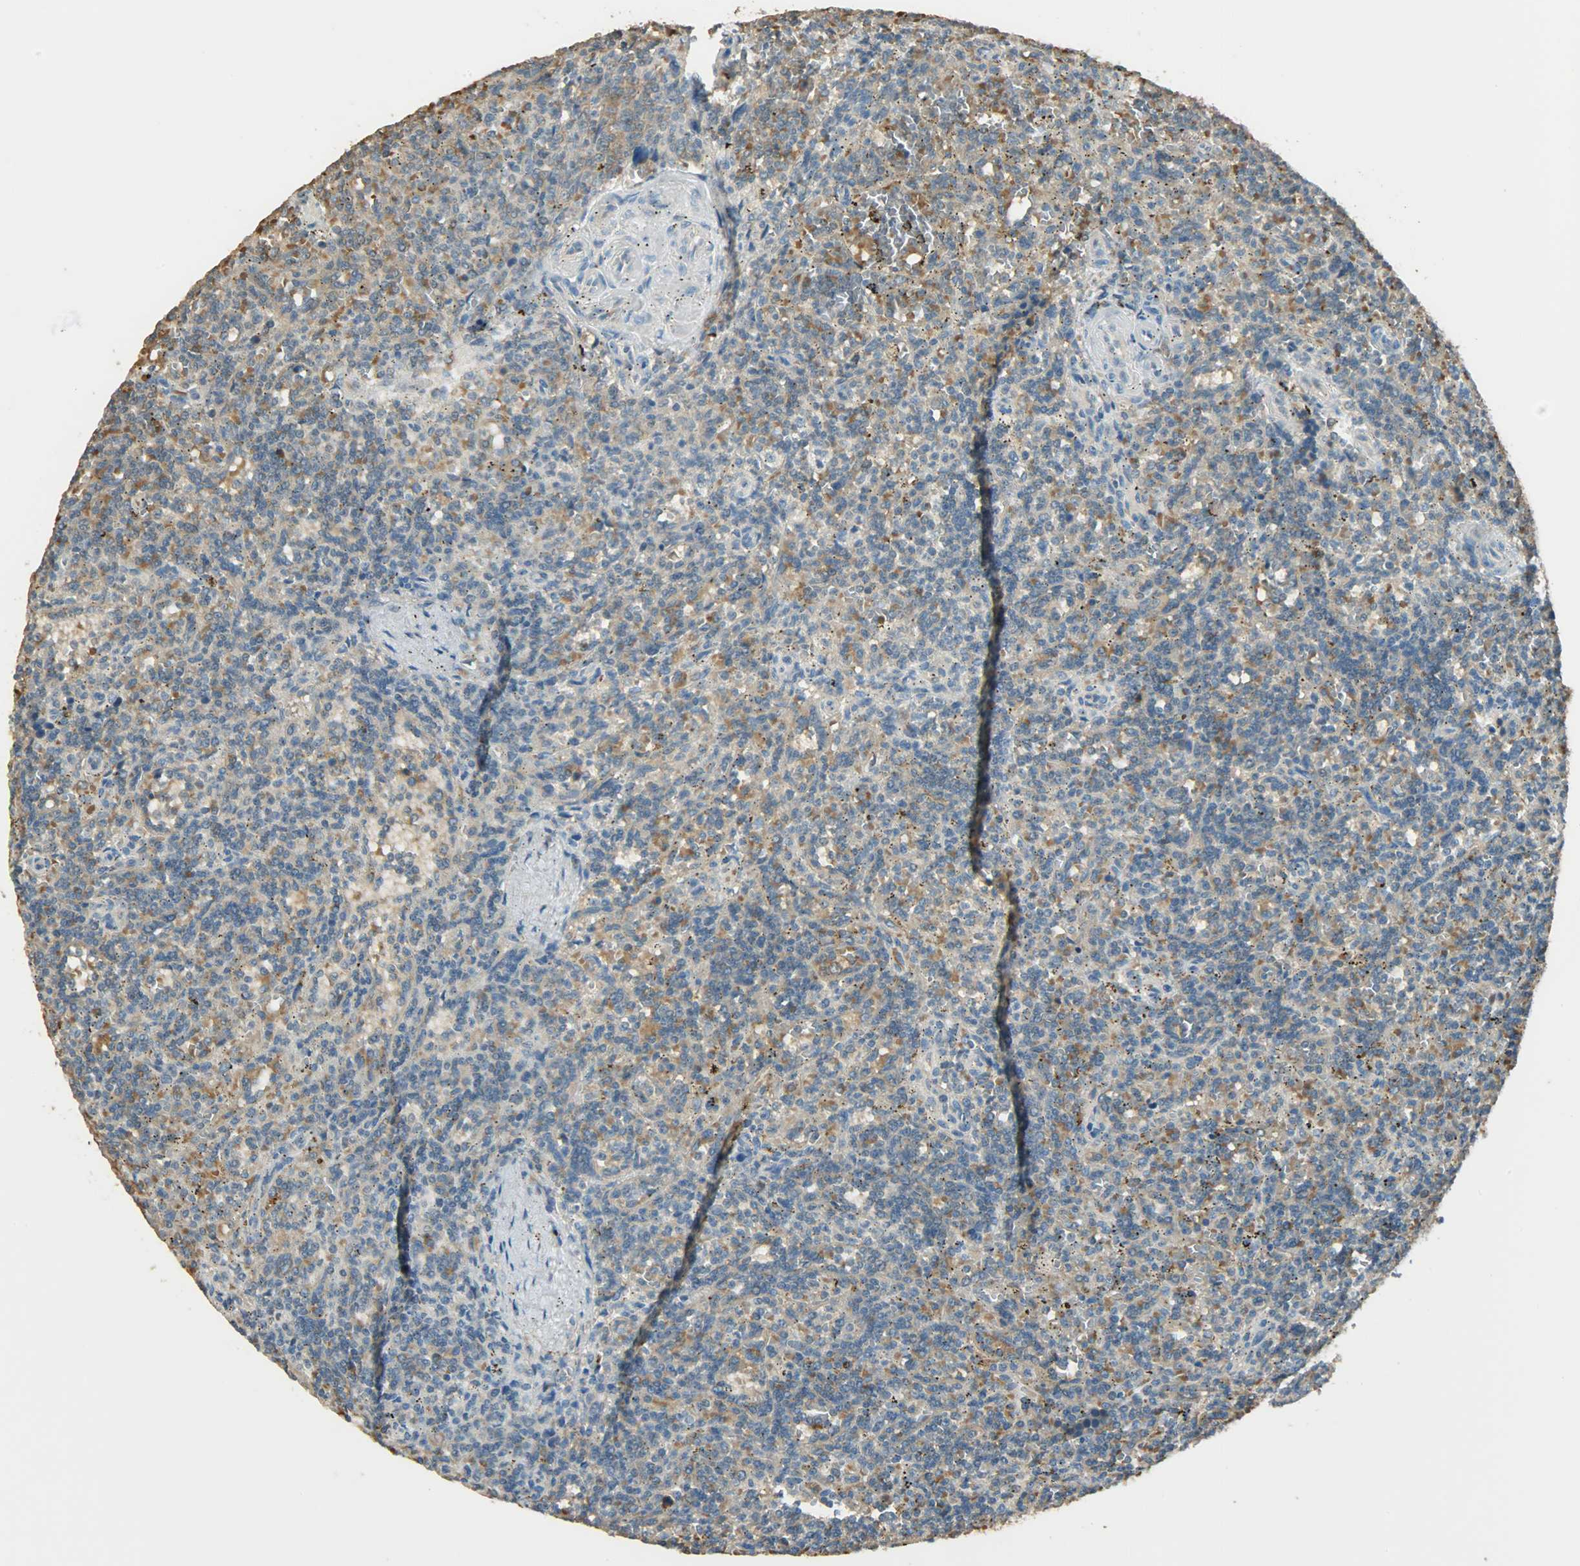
{"staining": {"intensity": "moderate", "quantity": "25%-75%", "location": "cytoplasmic/membranous"}, "tissue": "lymphoma", "cell_type": "Tumor cells", "image_type": "cancer", "snomed": [{"axis": "morphology", "description": "Malignant lymphoma, non-Hodgkin's type, Low grade"}, {"axis": "topography", "description": "Spleen"}], "caption": "Immunohistochemistry (IHC) image of lymphoma stained for a protein (brown), which reveals medium levels of moderate cytoplasmic/membranous positivity in approximately 25%-75% of tumor cells.", "gene": "PRMT5", "patient": {"sex": "male", "age": 73}}